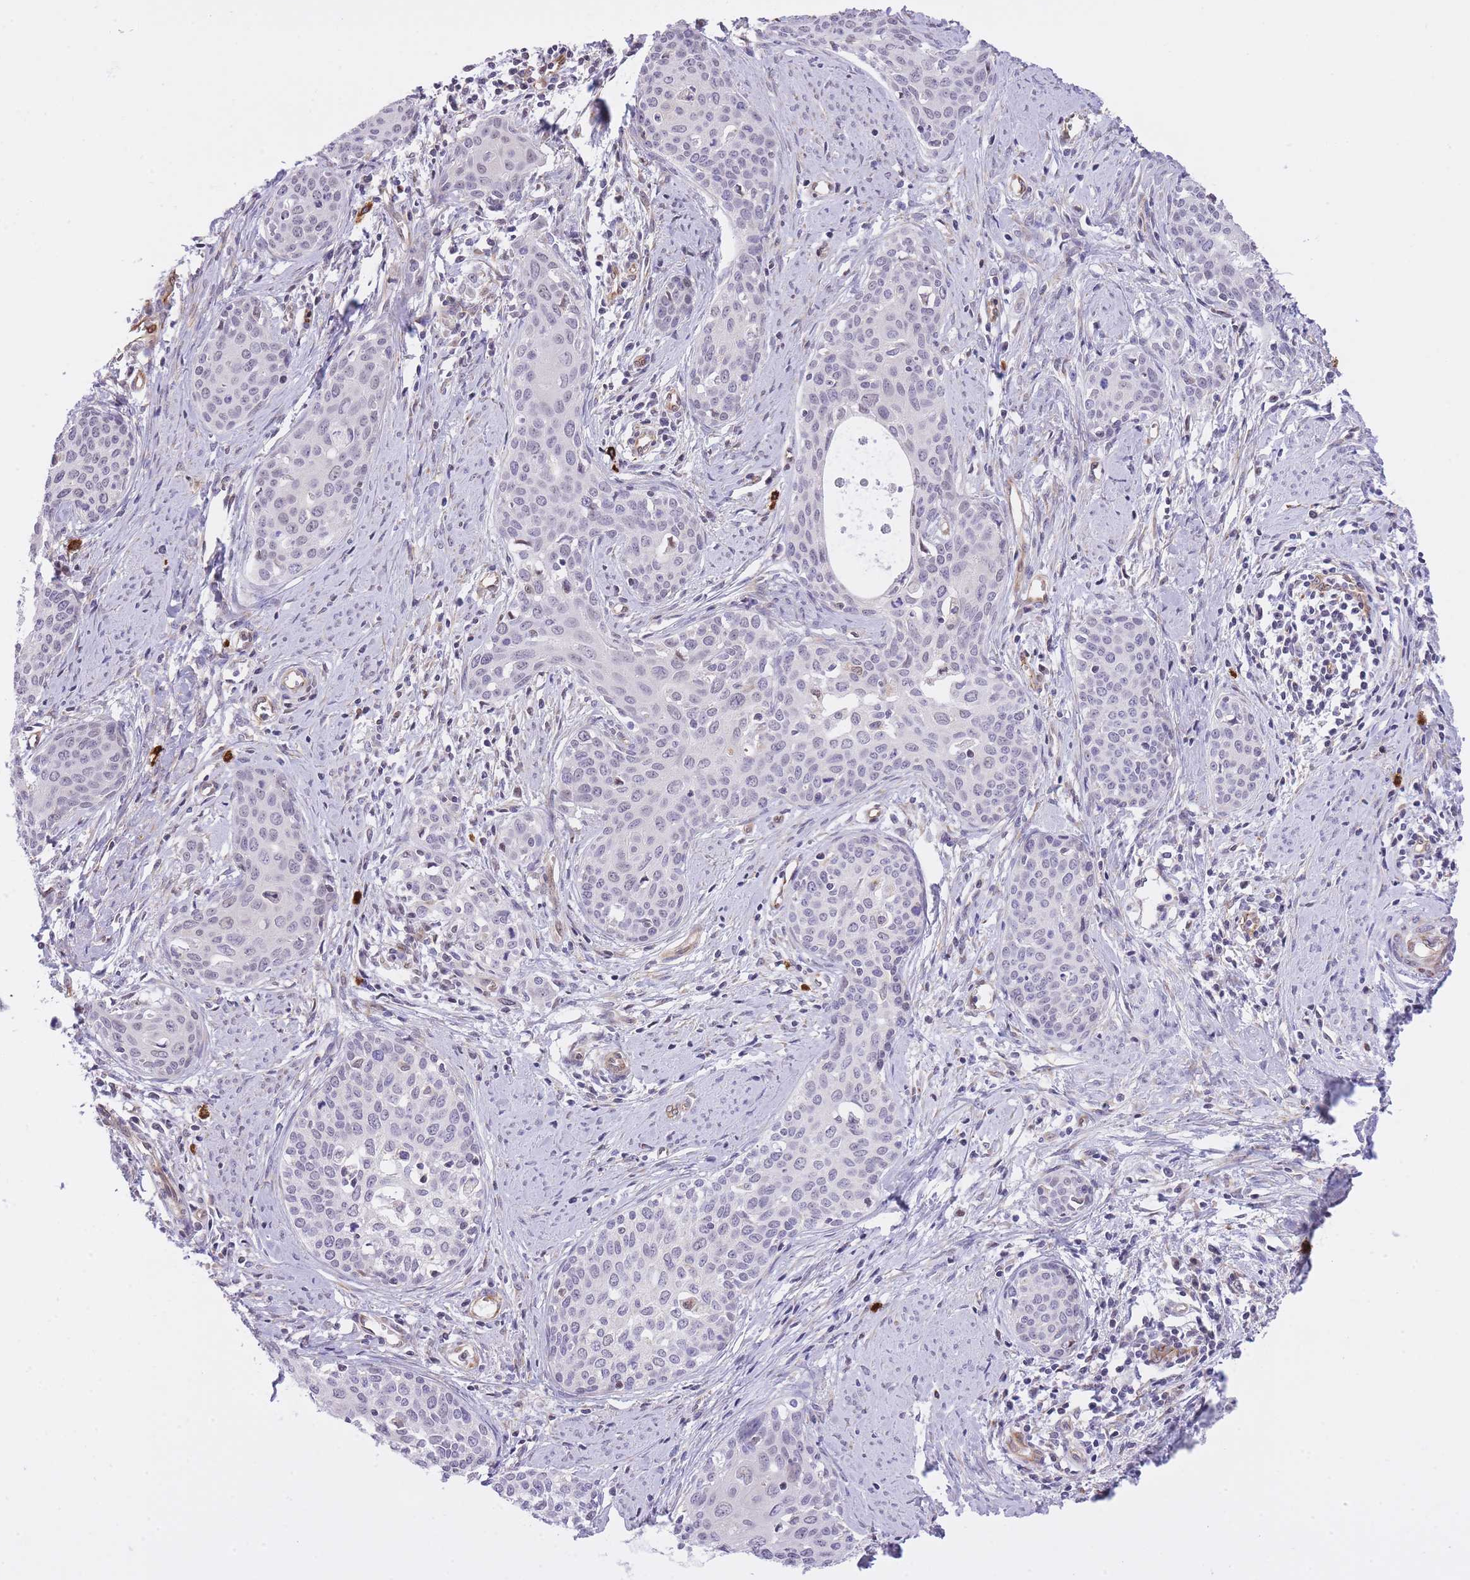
{"staining": {"intensity": "negative", "quantity": "none", "location": "none"}, "tissue": "cervical cancer", "cell_type": "Tumor cells", "image_type": "cancer", "snomed": [{"axis": "morphology", "description": "Squamous cell carcinoma, NOS"}, {"axis": "topography", "description": "Cervix"}], "caption": "An immunohistochemistry photomicrograph of squamous cell carcinoma (cervical) is shown. There is no staining in tumor cells of squamous cell carcinoma (cervical).", "gene": "MEIOSIN", "patient": {"sex": "female", "age": 46}}